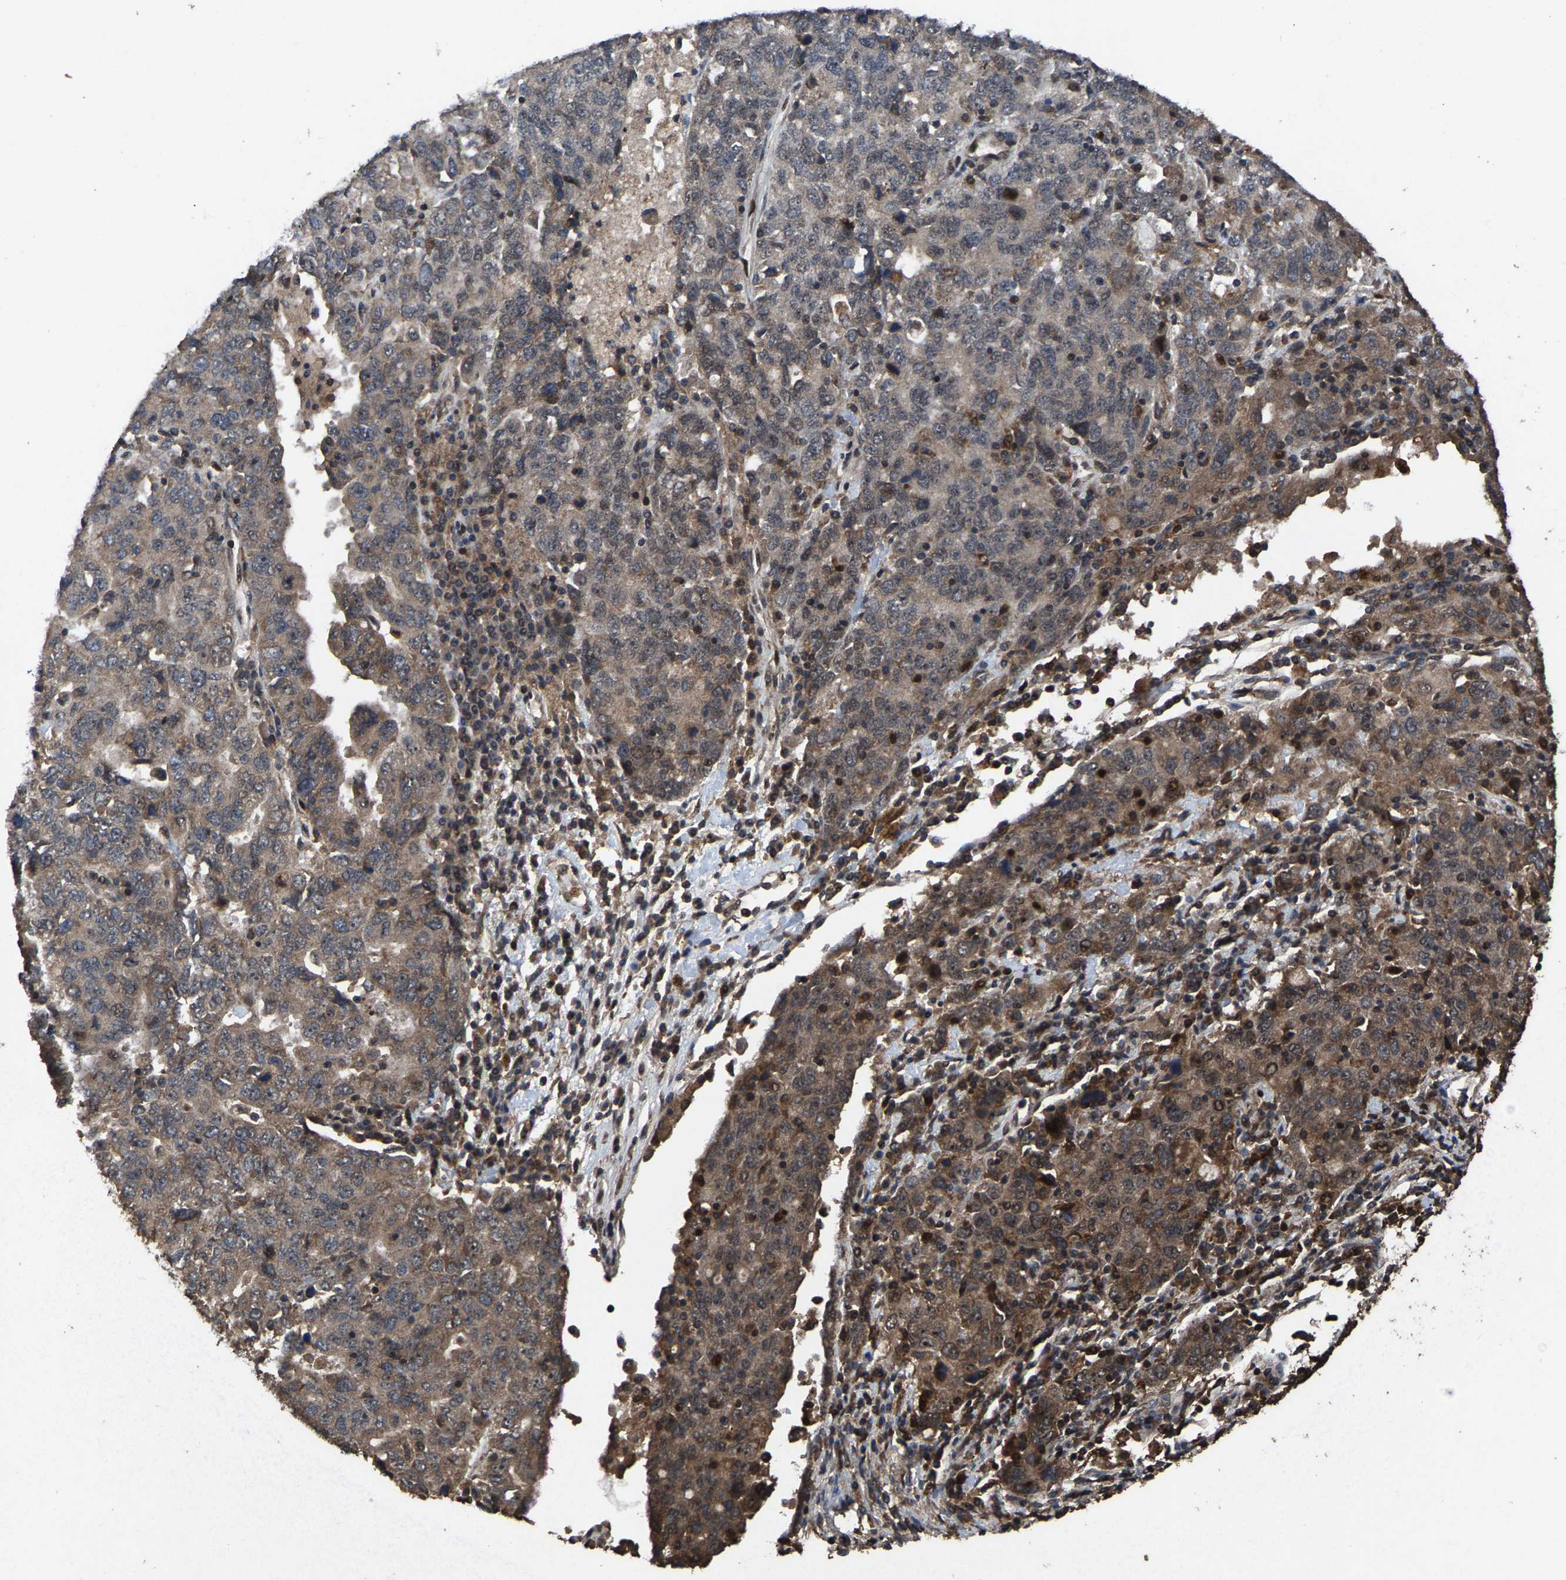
{"staining": {"intensity": "weak", "quantity": "25%-75%", "location": "cytoplasmic/membranous"}, "tissue": "ovarian cancer", "cell_type": "Tumor cells", "image_type": "cancer", "snomed": [{"axis": "morphology", "description": "Carcinoma, endometroid"}, {"axis": "topography", "description": "Ovary"}], "caption": "Protein analysis of ovarian cancer tissue exhibits weak cytoplasmic/membranous positivity in approximately 25%-75% of tumor cells.", "gene": "HAUS6", "patient": {"sex": "female", "age": 62}}